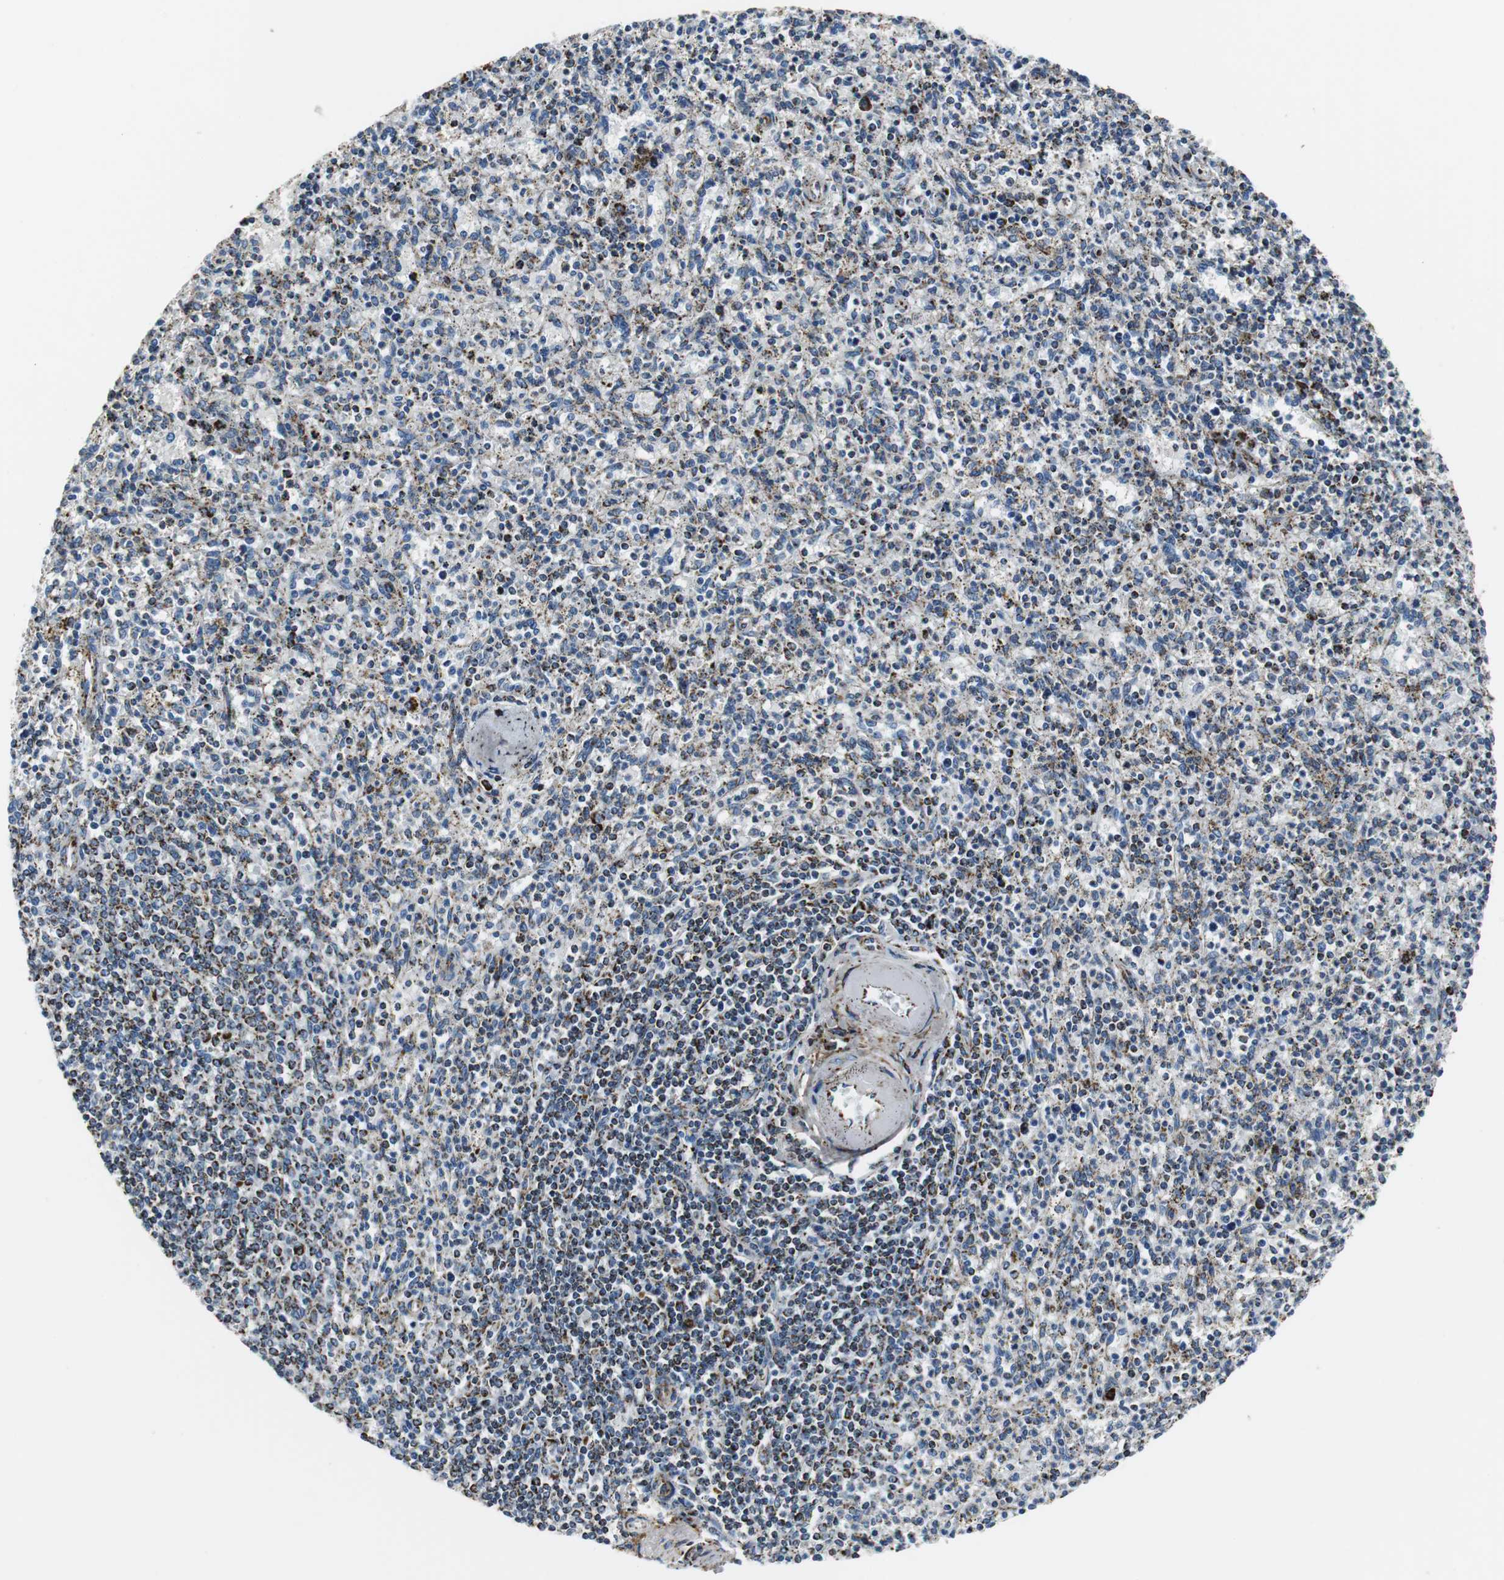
{"staining": {"intensity": "strong", "quantity": "25%-75%", "location": "cytoplasmic/membranous"}, "tissue": "spleen", "cell_type": "Cells in red pulp", "image_type": "normal", "snomed": [{"axis": "morphology", "description": "Normal tissue, NOS"}, {"axis": "topography", "description": "Spleen"}], "caption": "Strong cytoplasmic/membranous staining is appreciated in about 25%-75% of cells in red pulp in benign spleen. The staining was performed using DAB, with brown indicating positive protein expression. Nuclei are stained blue with hematoxylin.", "gene": "C1QTNF7", "patient": {"sex": "male", "age": 72}}